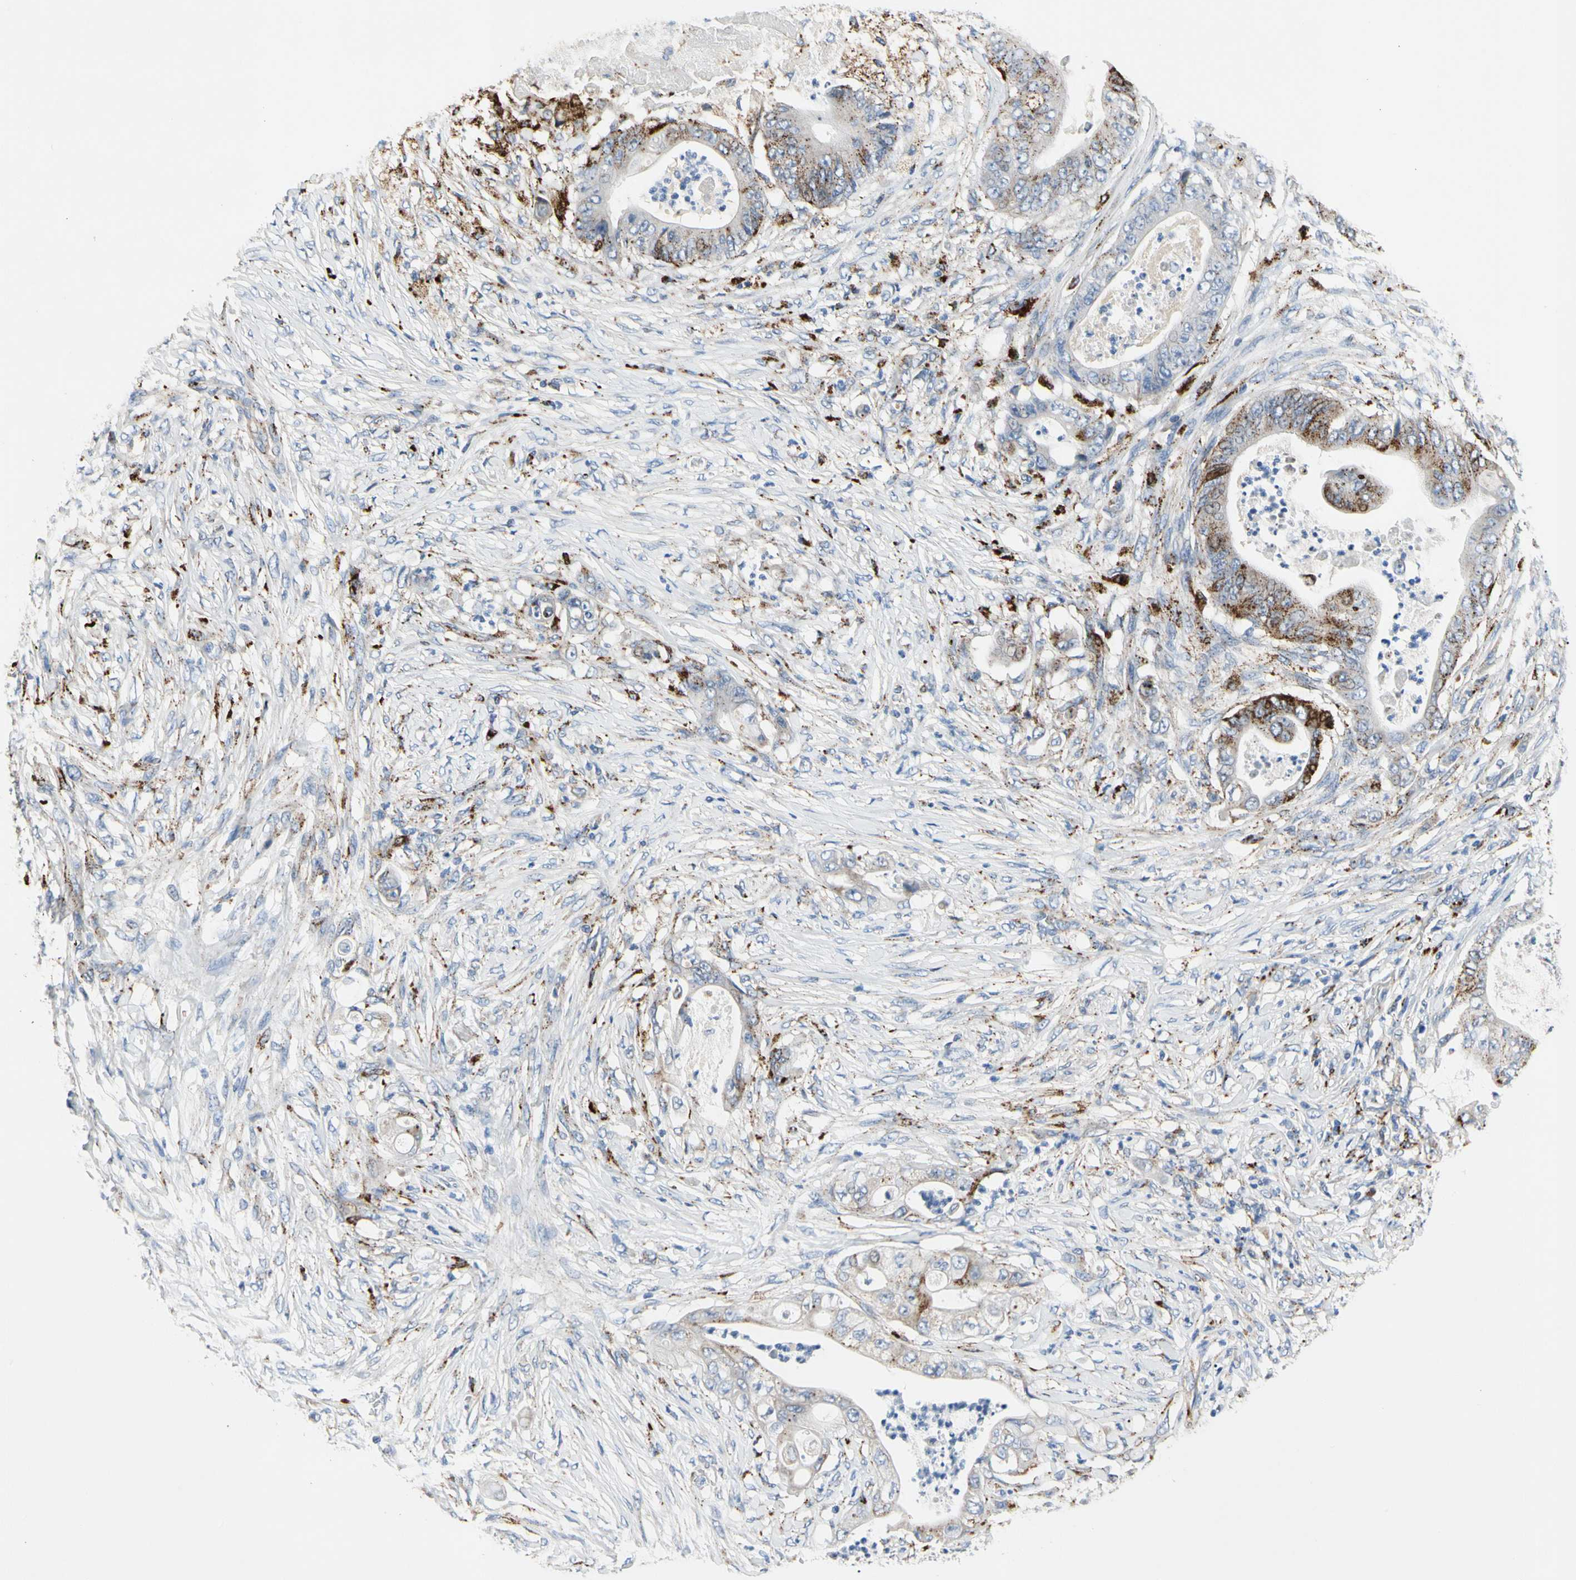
{"staining": {"intensity": "moderate", "quantity": "25%-75%", "location": "cytoplasmic/membranous"}, "tissue": "stomach cancer", "cell_type": "Tumor cells", "image_type": "cancer", "snomed": [{"axis": "morphology", "description": "Adenocarcinoma, NOS"}, {"axis": "topography", "description": "Stomach"}], "caption": "Tumor cells reveal medium levels of moderate cytoplasmic/membranous positivity in approximately 25%-75% of cells in human stomach cancer (adenocarcinoma). (DAB IHC with brightfield microscopy, high magnification).", "gene": "RETSAT", "patient": {"sex": "female", "age": 73}}